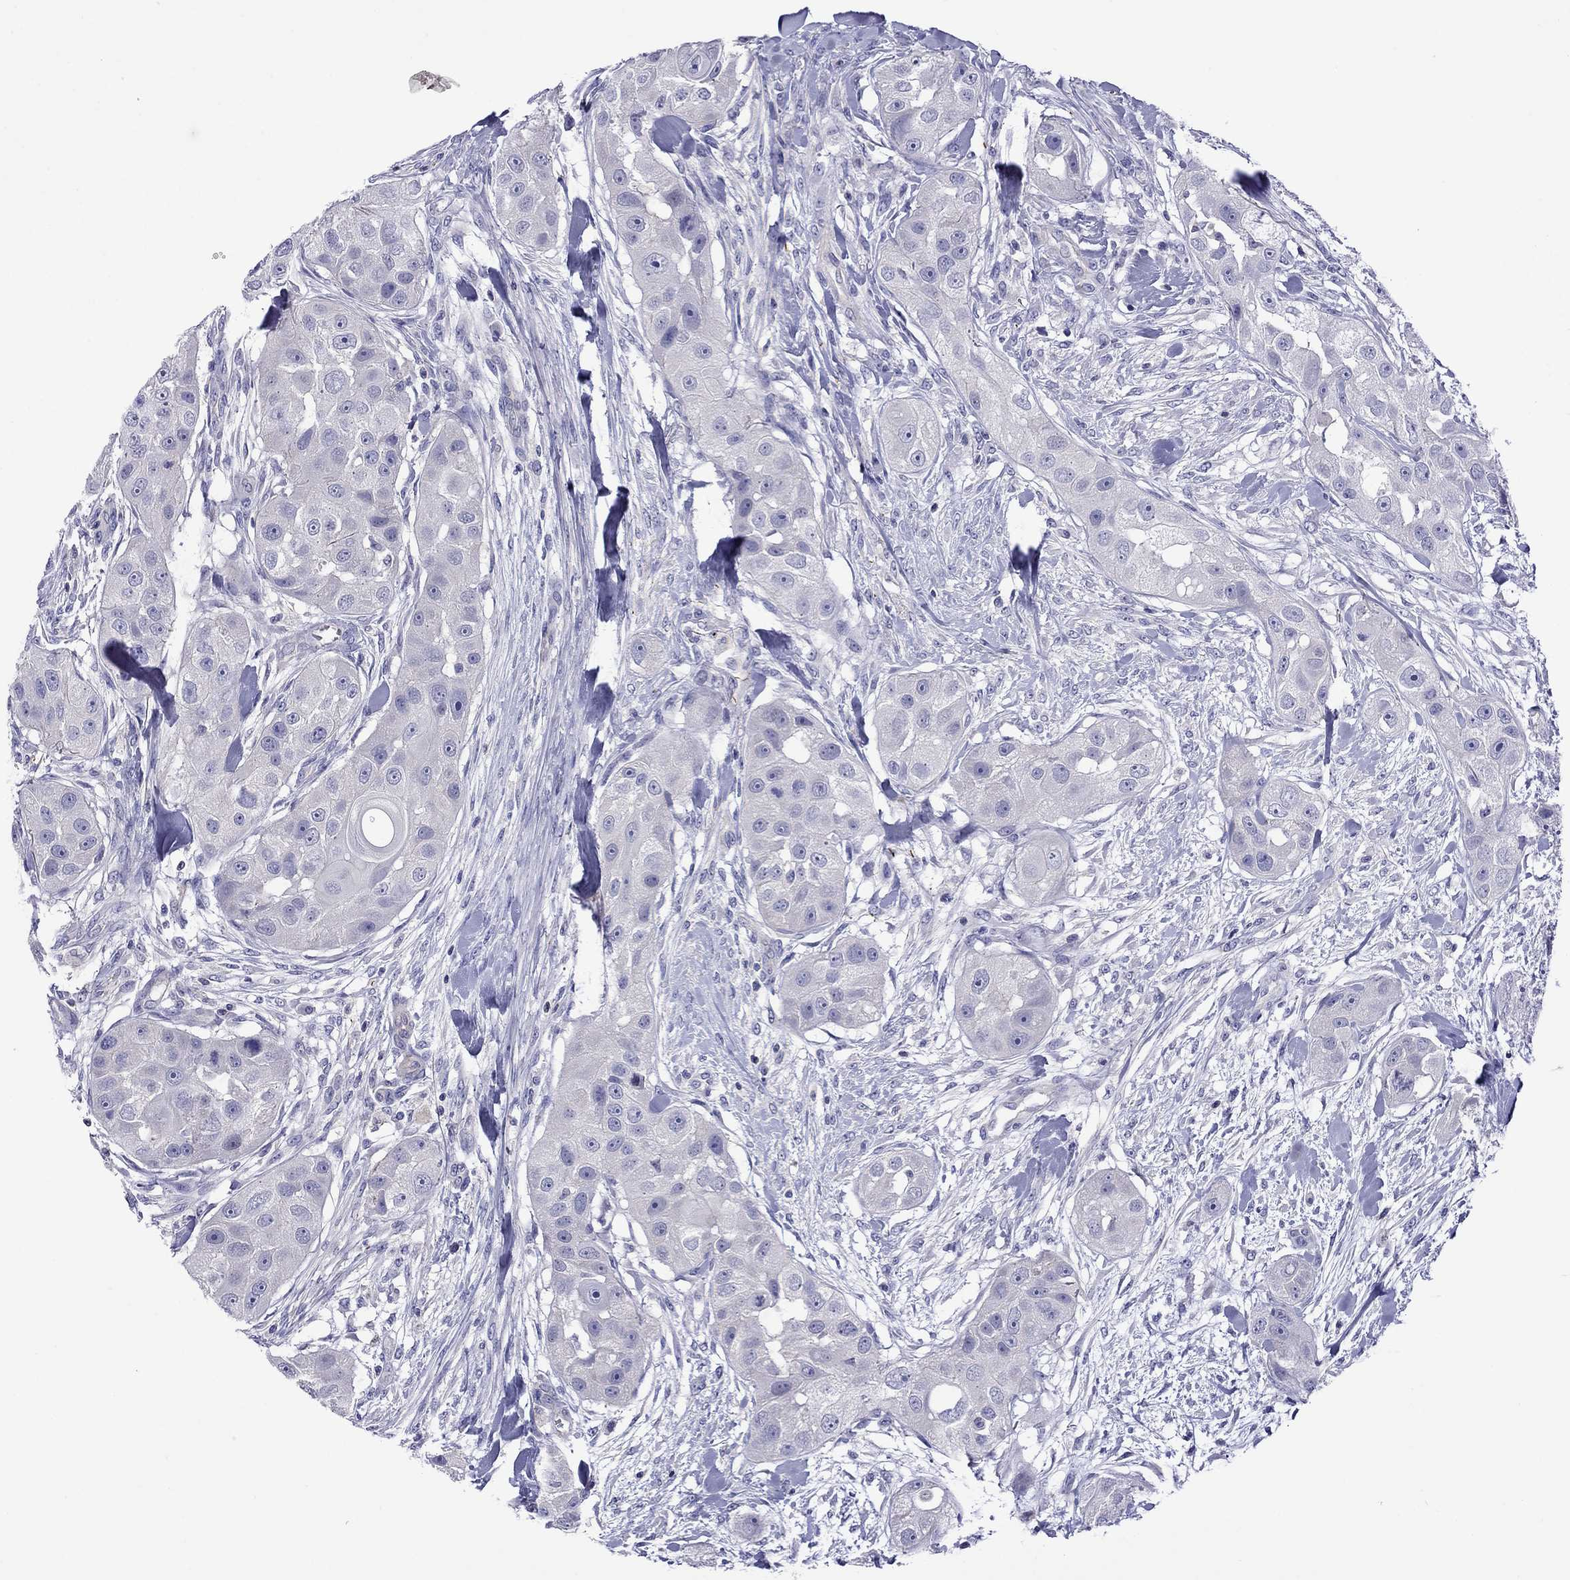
{"staining": {"intensity": "negative", "quantity": "none", "location": "none"}, "tissue": "head and neck cancer", "cell_type": "Tumor cells", "image_type": "cancer", "snomed": [{"axis": "morphology", "description": "Squamous cell carcinoma, NOS"}, {"axis": "topography", "description": "Head-Neck"}], "caption": "An immunohistochemistry (IHC) photomicrograph of head and neck squamous cell carcinoma is shown. There is no staining in tumor cells of head and neck squamous cell carcinoma.", "gene": "STAR", "patient": {"sex": "male", "age": 51}}